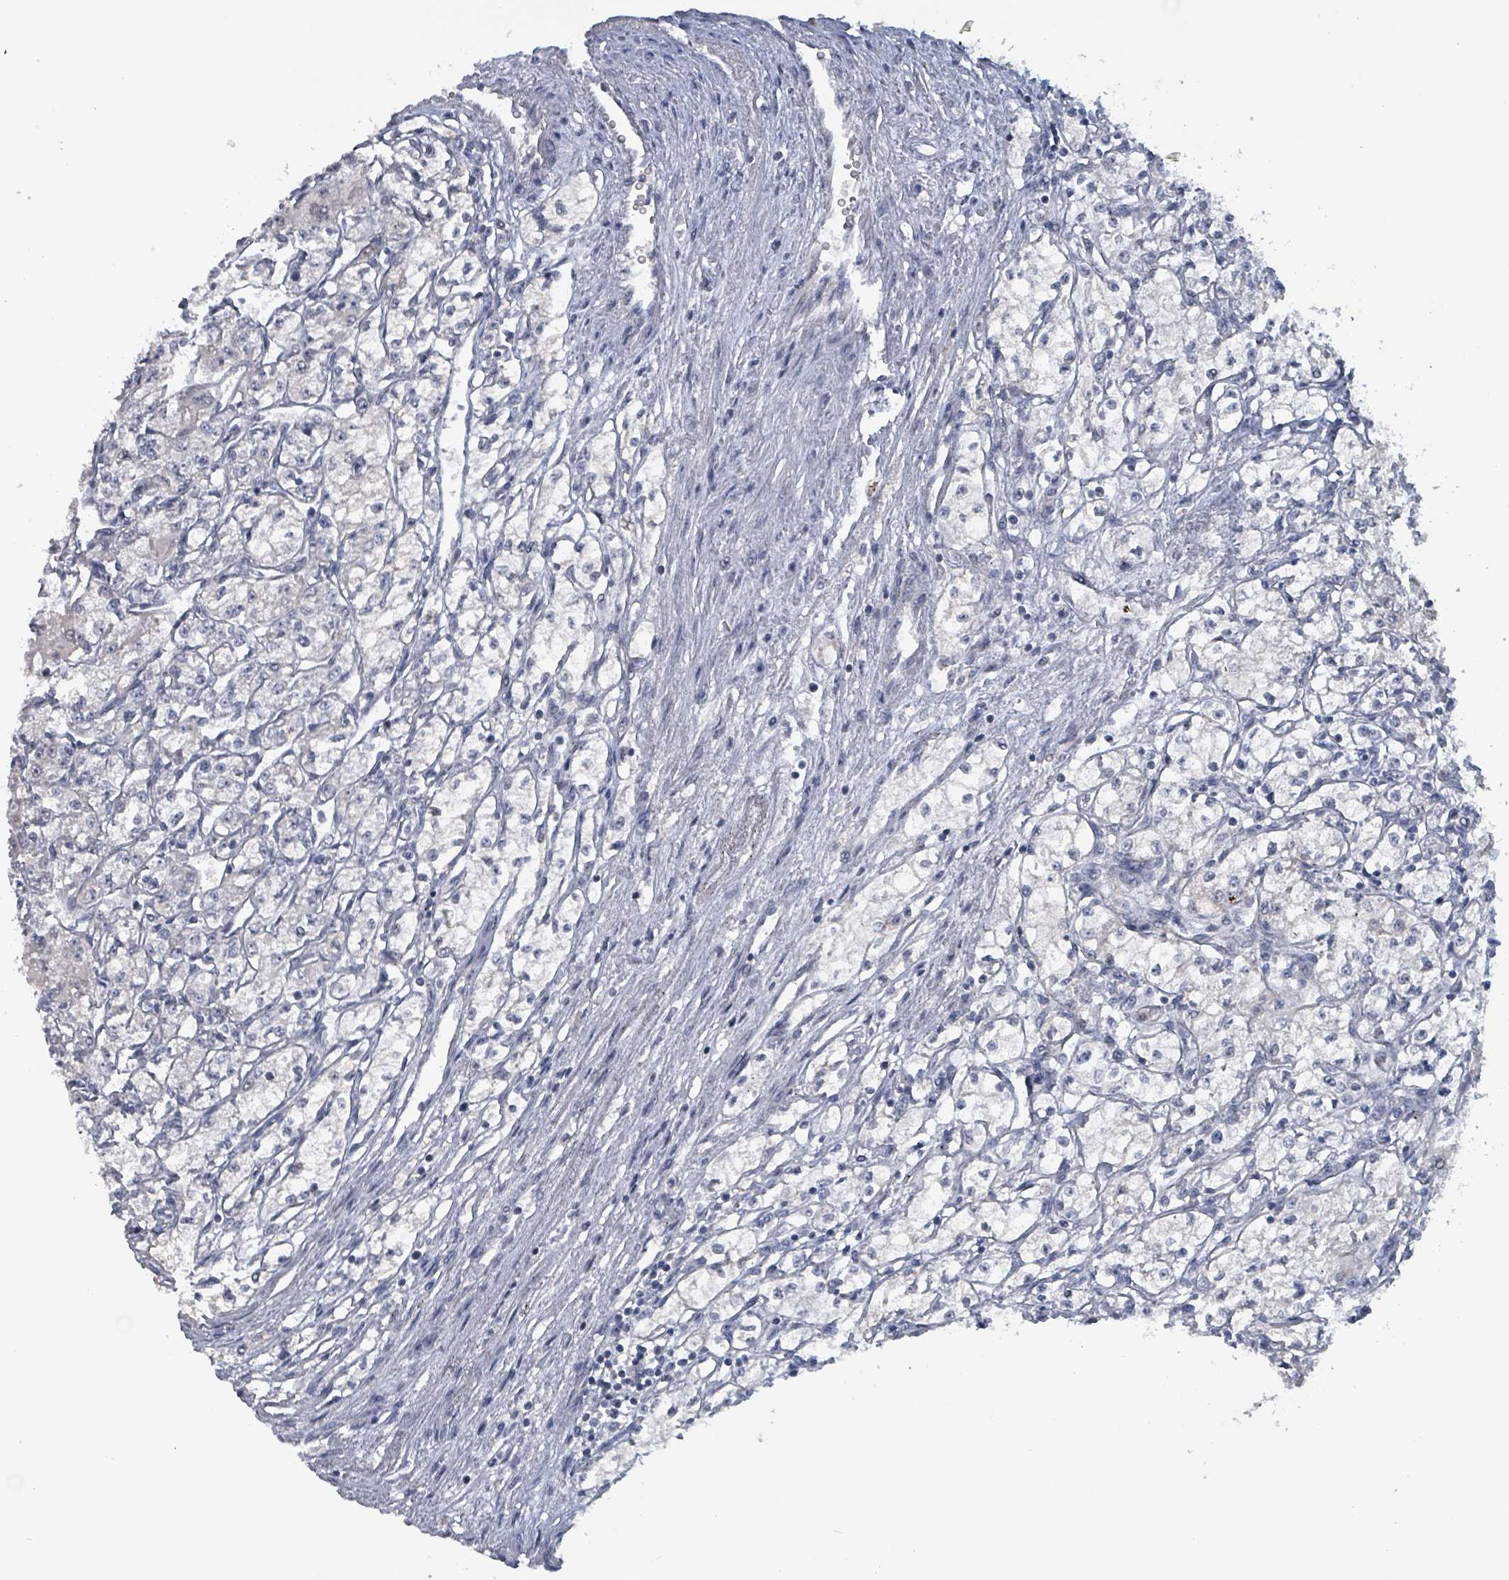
{"staining": {"intensity": "negative", "quantity": "none", "location": "none"}, "tissue": "renal cancer", "cell_type": "Tumor cells", "image_type": "cancer", "snomed": [{"axis": "morphology", "description": "Adenocarcinoma, NOS"}, {"axis": "topography", "description": "Kidney"}], "caption": "This is an immunohistochemistry (IHC) histopathology image of renal cancer (adenocarcinoma). There is no staining in tumor cells.", "gene": "BIVM", "patient": {"sex": "male", "age": 59}}